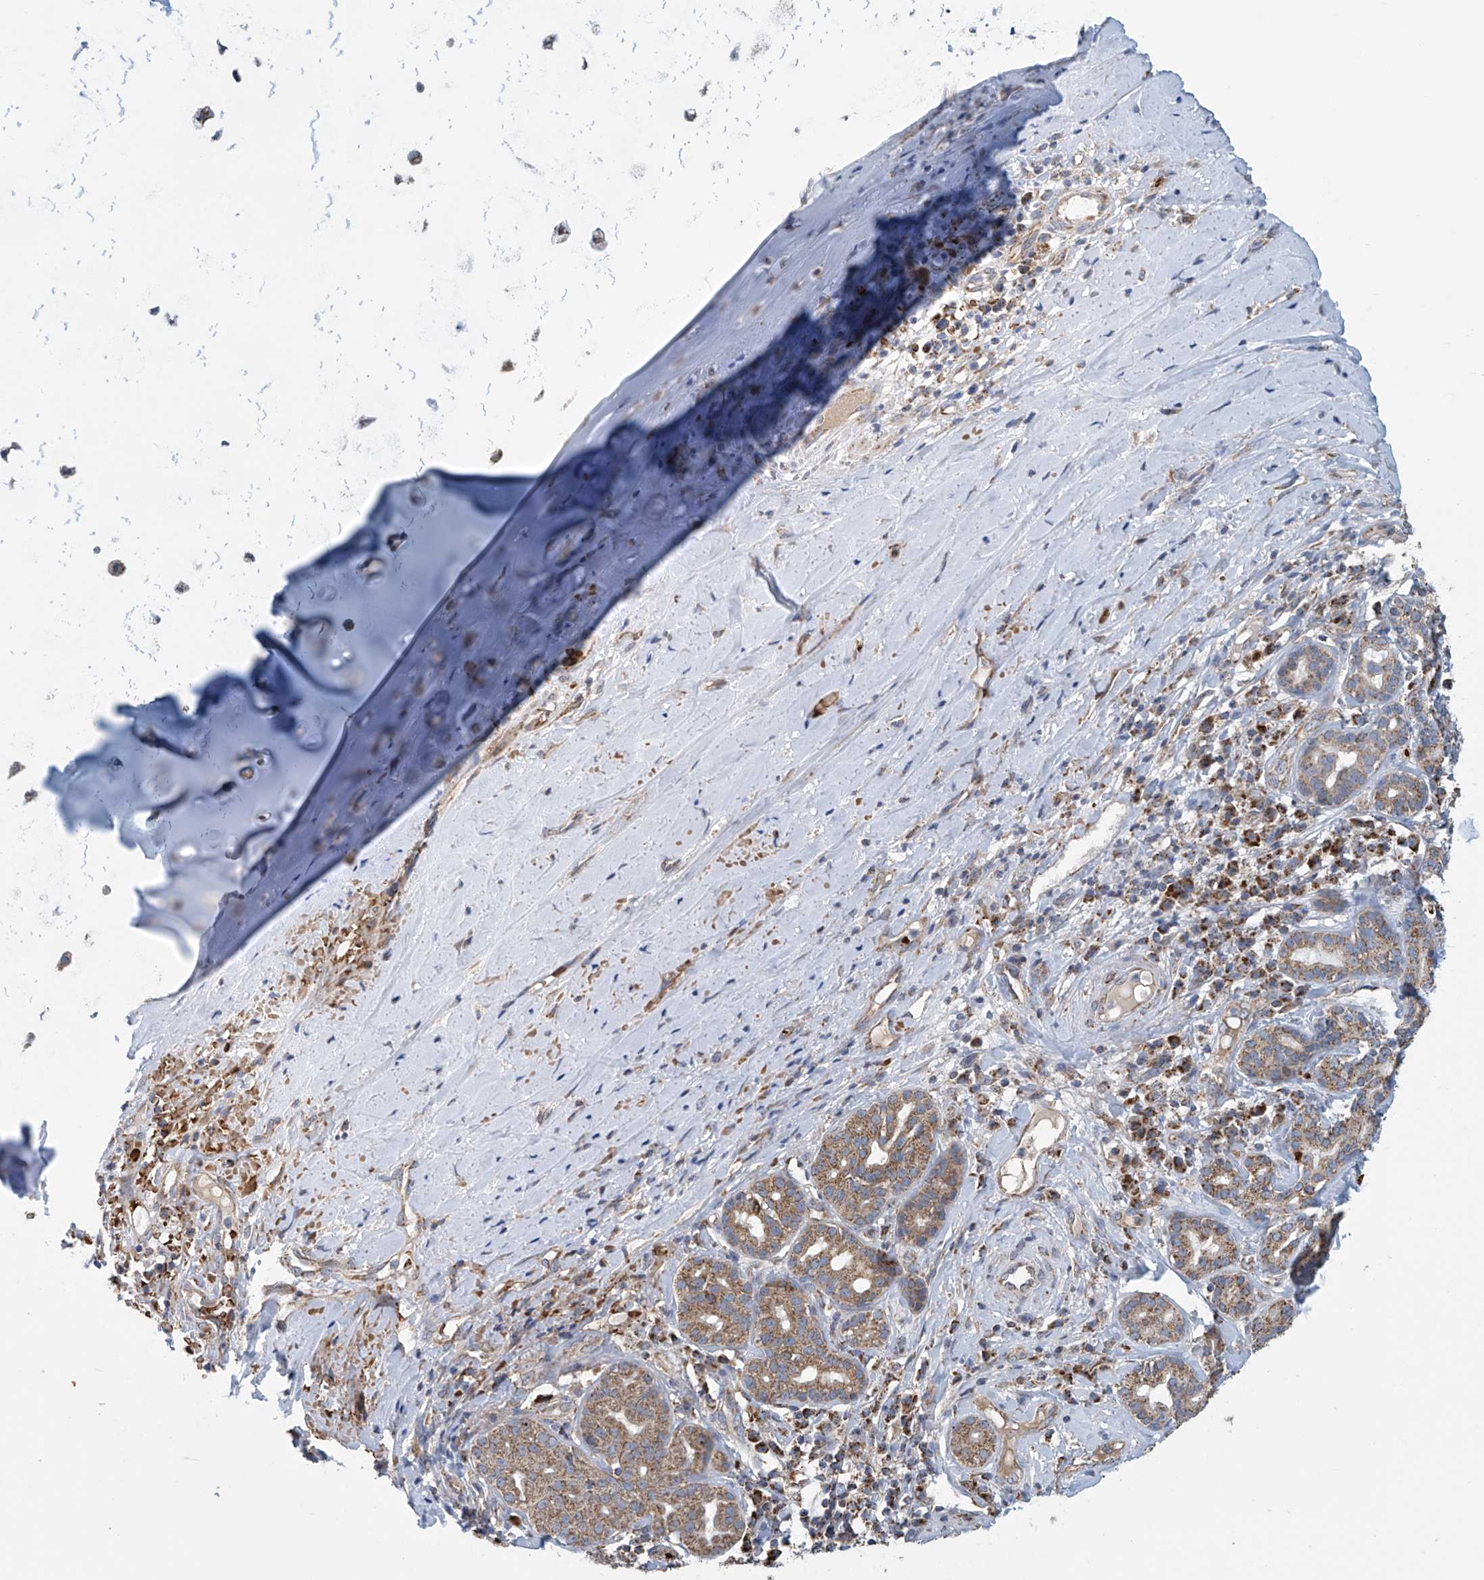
{"staining": {"intensity": "negative", "quantity": "none", "location": "none"}, "tissue": "adipose tissue", "cell_type": "Adipocytes", "image_type": "normal", "snomed": [{"axis": "morphology", "description": "Normal tissue, NOS"}, {"axis": "morphology", "description": "Basal cell carcinoma"}, {"axis": "topography", "description": "Cartilage tissue"}, {"axis": "topography", "description": "Nasopharynx"}, {"axis": "topography", "description": "Oral tissue"}], "caption": "IHC of unremarkable human adipose tissue exhibits no positivity in adipocytes.", "gene": "COMMD1", "patient": {"sex": "female", "age": 77}}